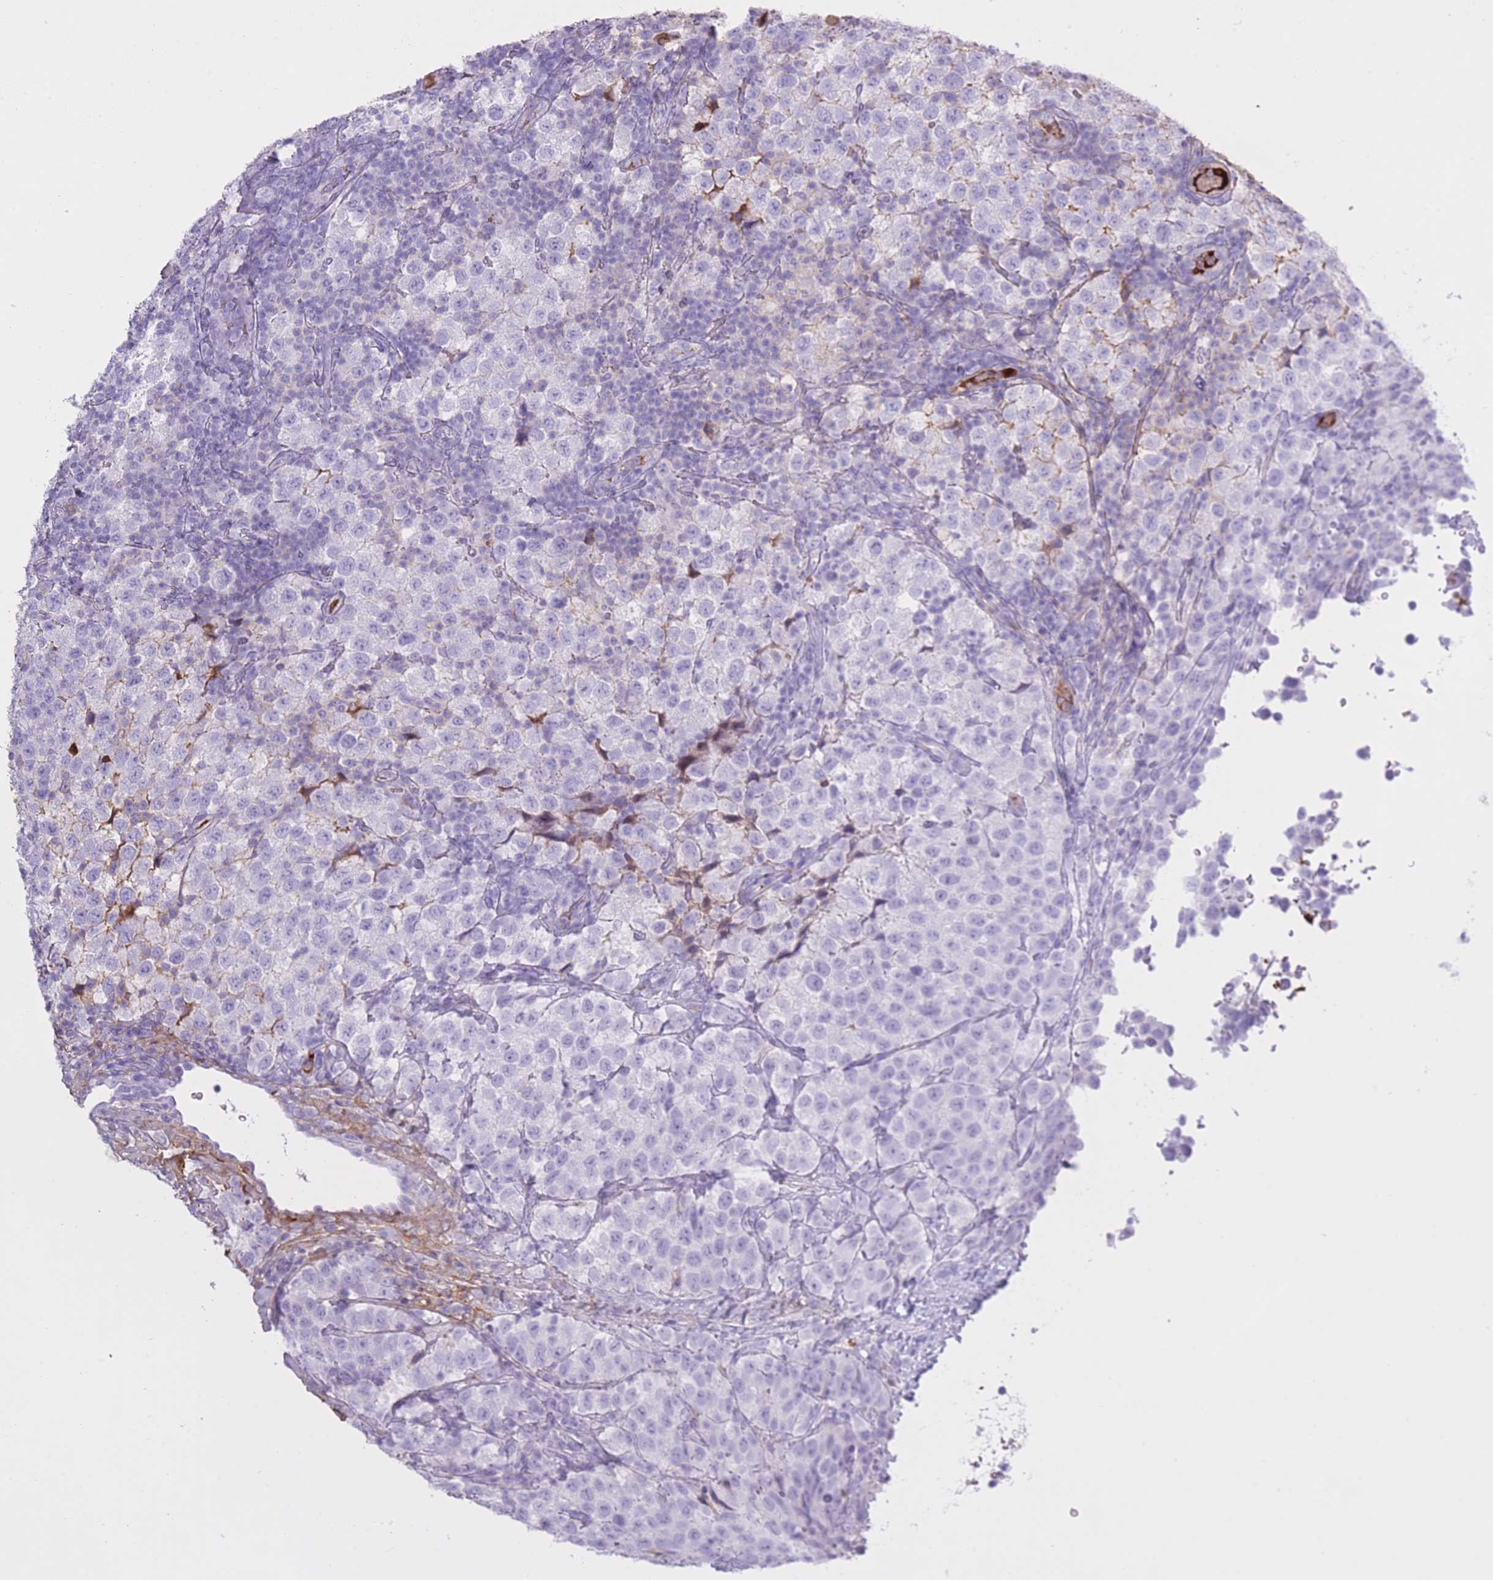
{"staining": {"intensity": "negative", "quantity": "none", "location": "none"}, "tissue": "testis cancer", "cell_type": "Tumor cells", "image_type": "cancer", "snomed": [{"axis": "morphology", "description": "Seminoma, NOS"}, {"axis": "topography", "description": "Testis"}], "caption": "Immunohistochemical staining of testis cancer (seminoma) reveals no significant positivity in tumor cells.", "gene": "AP3S2", "patient": {"sex": "male", "age": 34}}